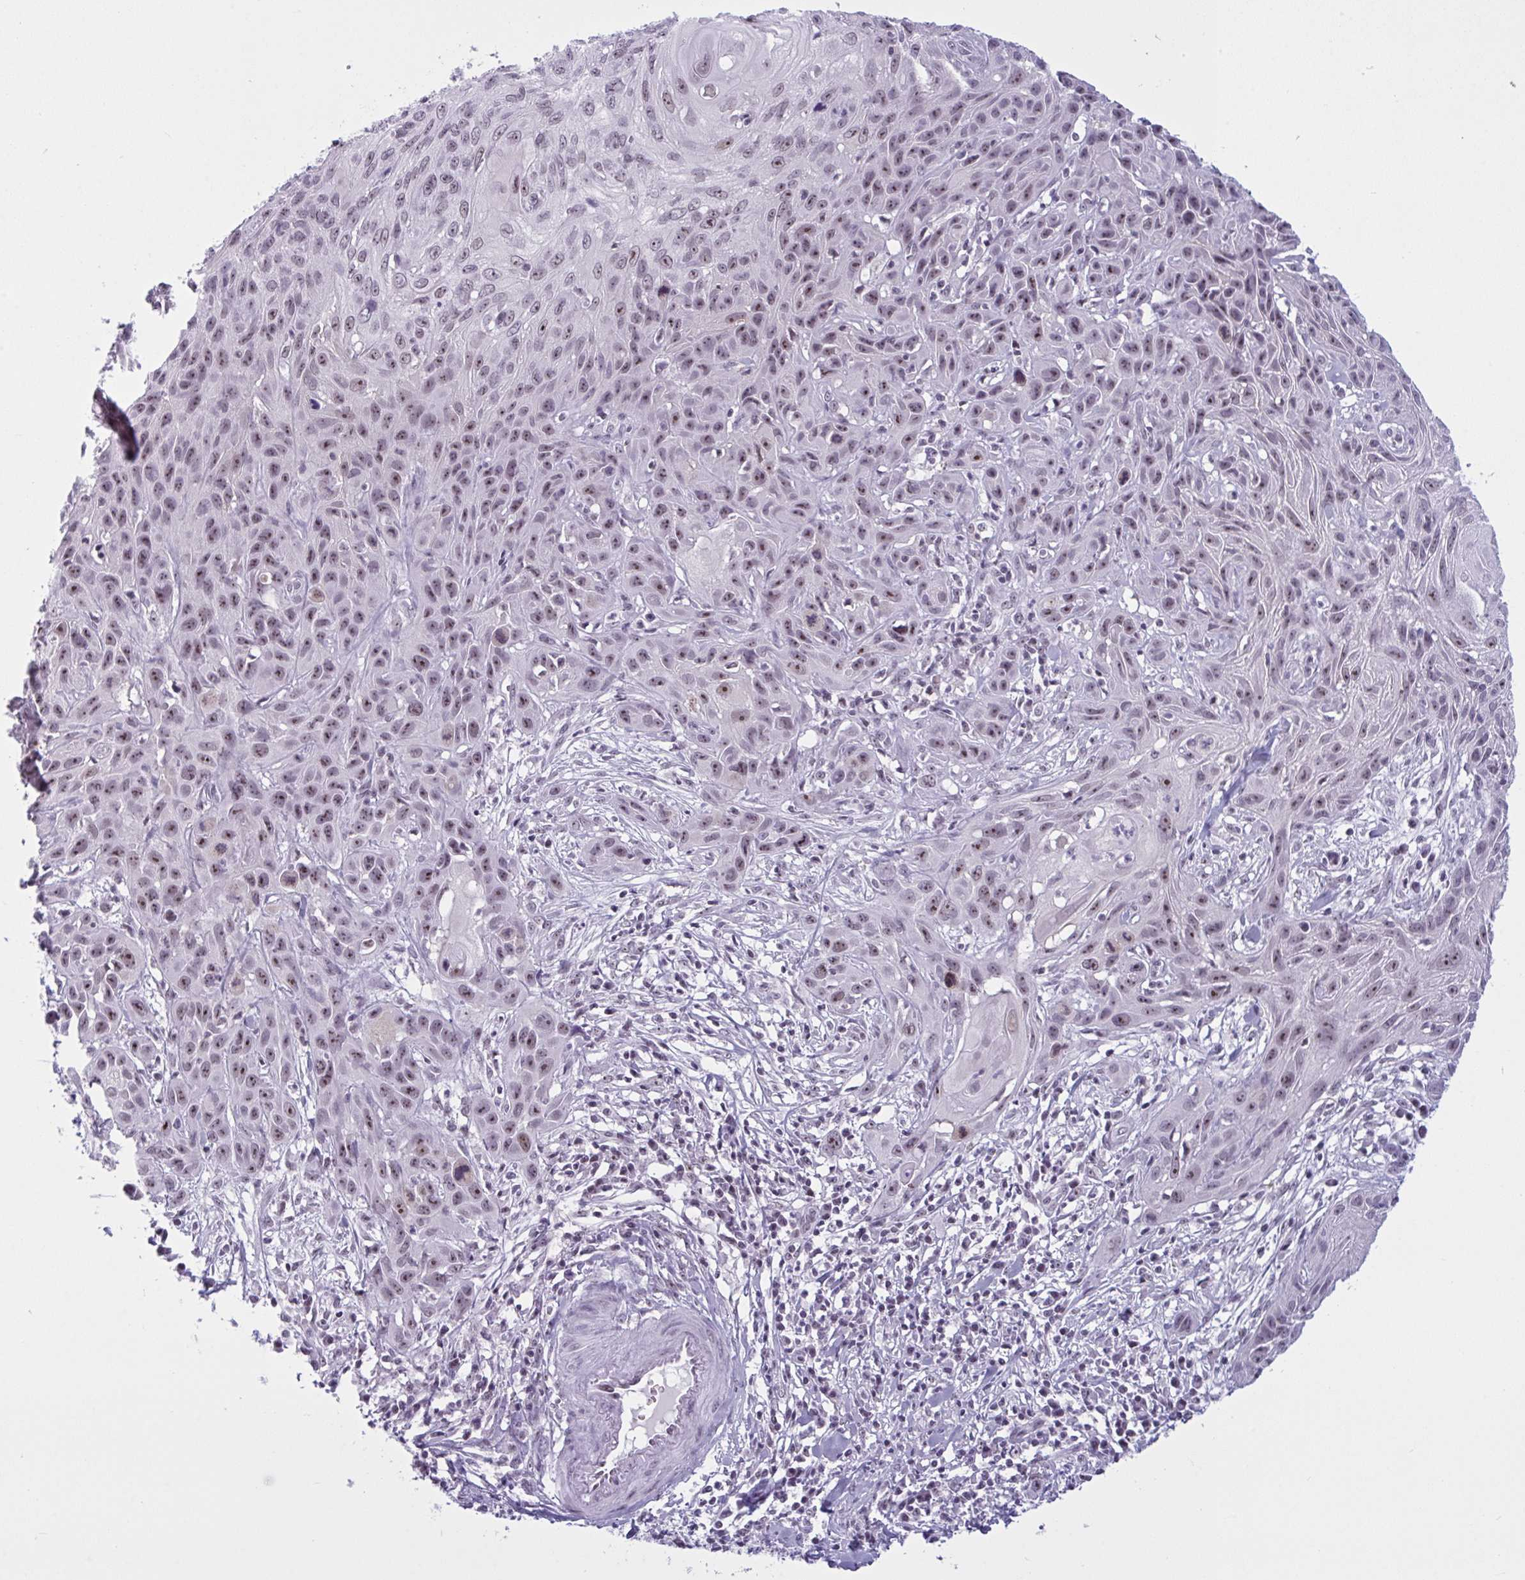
{"staining": {"intensity": "weak", "quantity": "25%-75%", "location": "nuclear"}, "tissue": "skin cancer", "cell_type": "Tumor cells", "image_type": "cancer", "snomed": [{"axis": "morphology", "description": "Squamous cell carcinoma, NOS"}, {"axis": "topography", "description": "Skin"}, {"axis": "topography", "description": "Vulva"}], "caption": "Human squamous cell carcinoma (skin) stained with a brown dye reveals weak nuclear positive positivity in about 25%-75% of tumor cells.", "gene": "TGM6", "patient": {"sex": "female", "age": 83}}